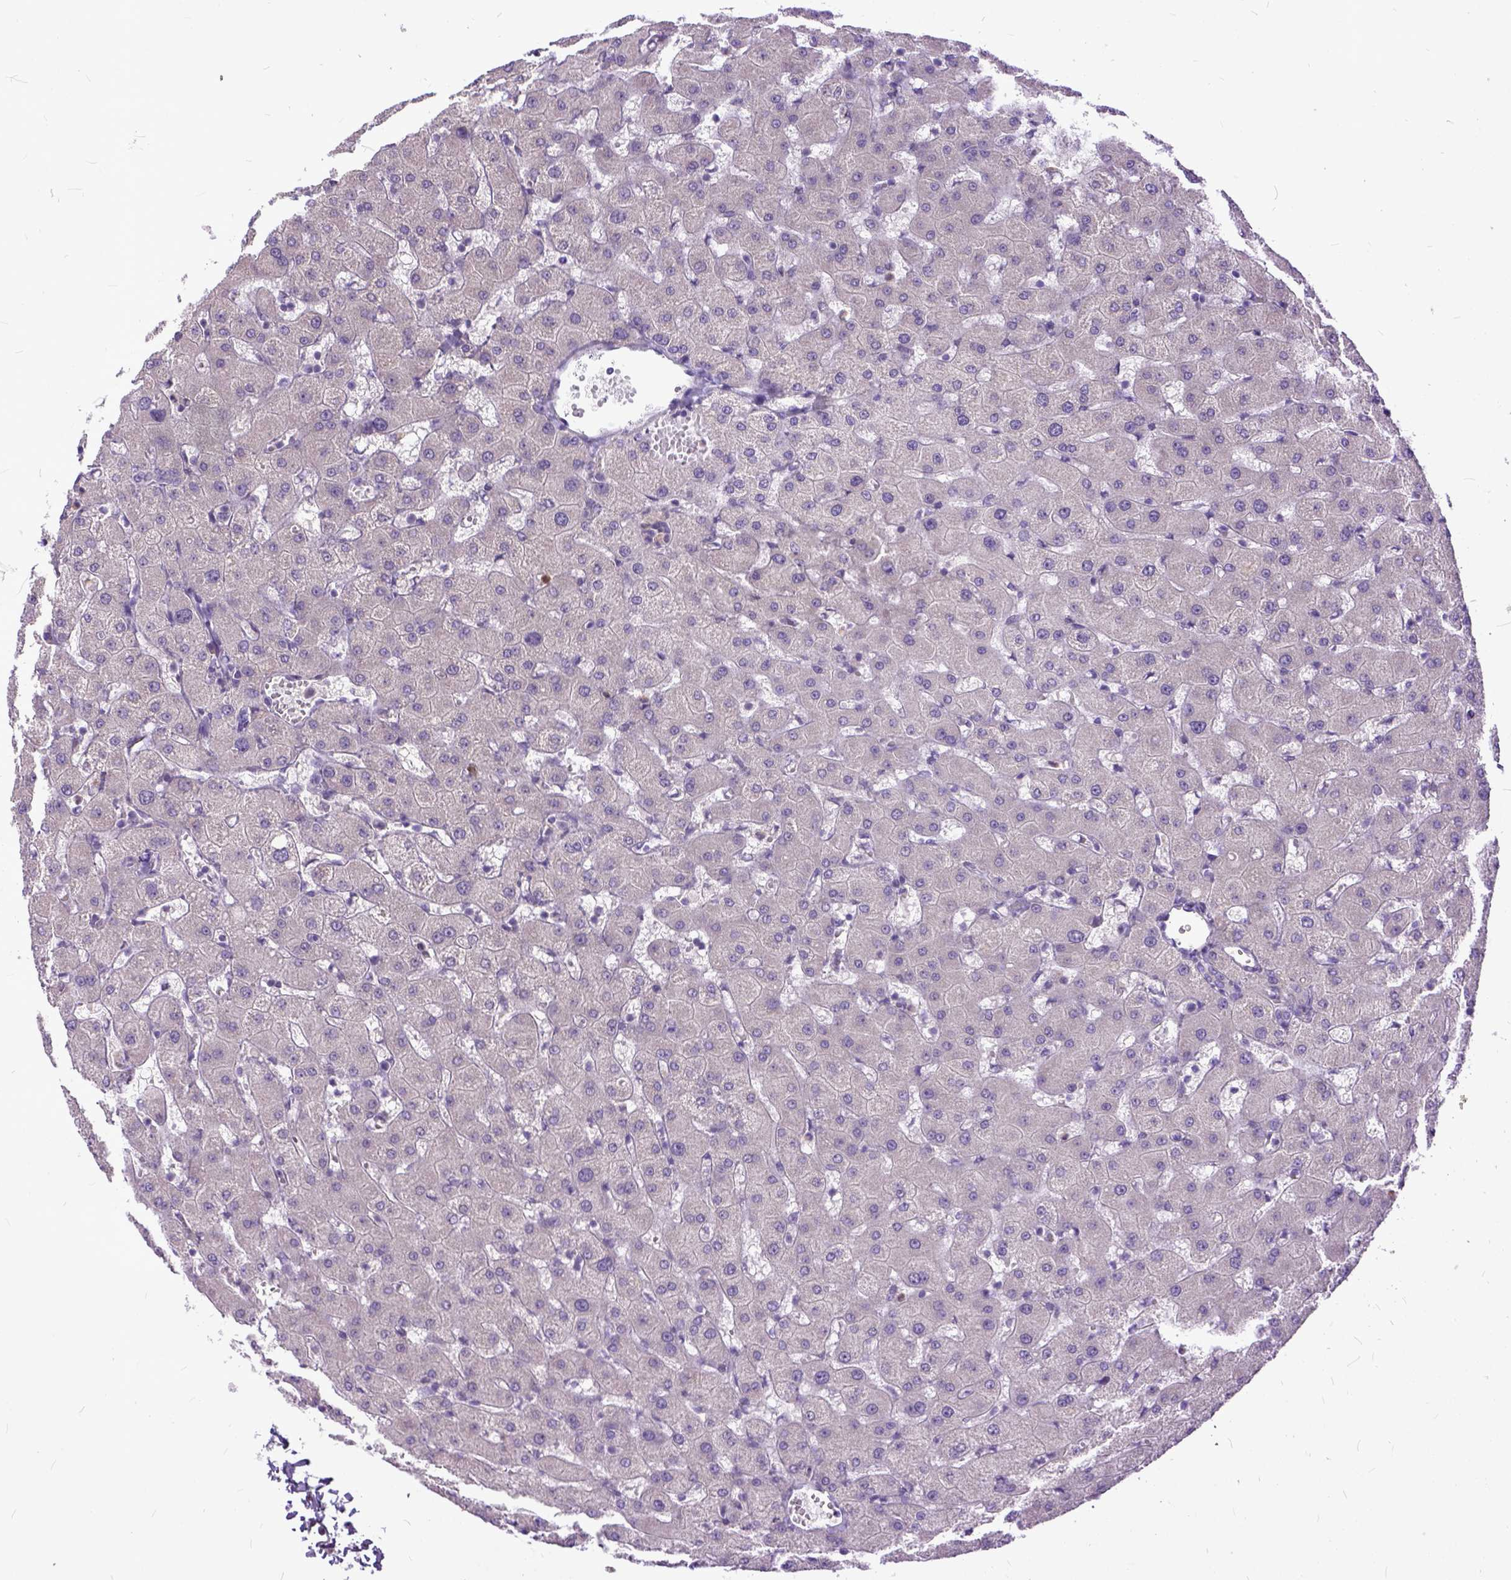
{"staining": {"intensity": "negative", "quantity": "none", "location": "none"}, "tissue": "liver", "cell_type": "Cholangiocytes", "image_type": "normal", "snomed": [{"axis": "morphology", "description": "Normal tissue, NOS"}, {"axis": "topography", "description": "Liver"}], "caption": "Unremarkable liver was stained to show a protein in brown. There is no significant positivity in cholangiocytes.", "gene": "TCEAL7", "patient": {"sex": "female", "age": 63}}